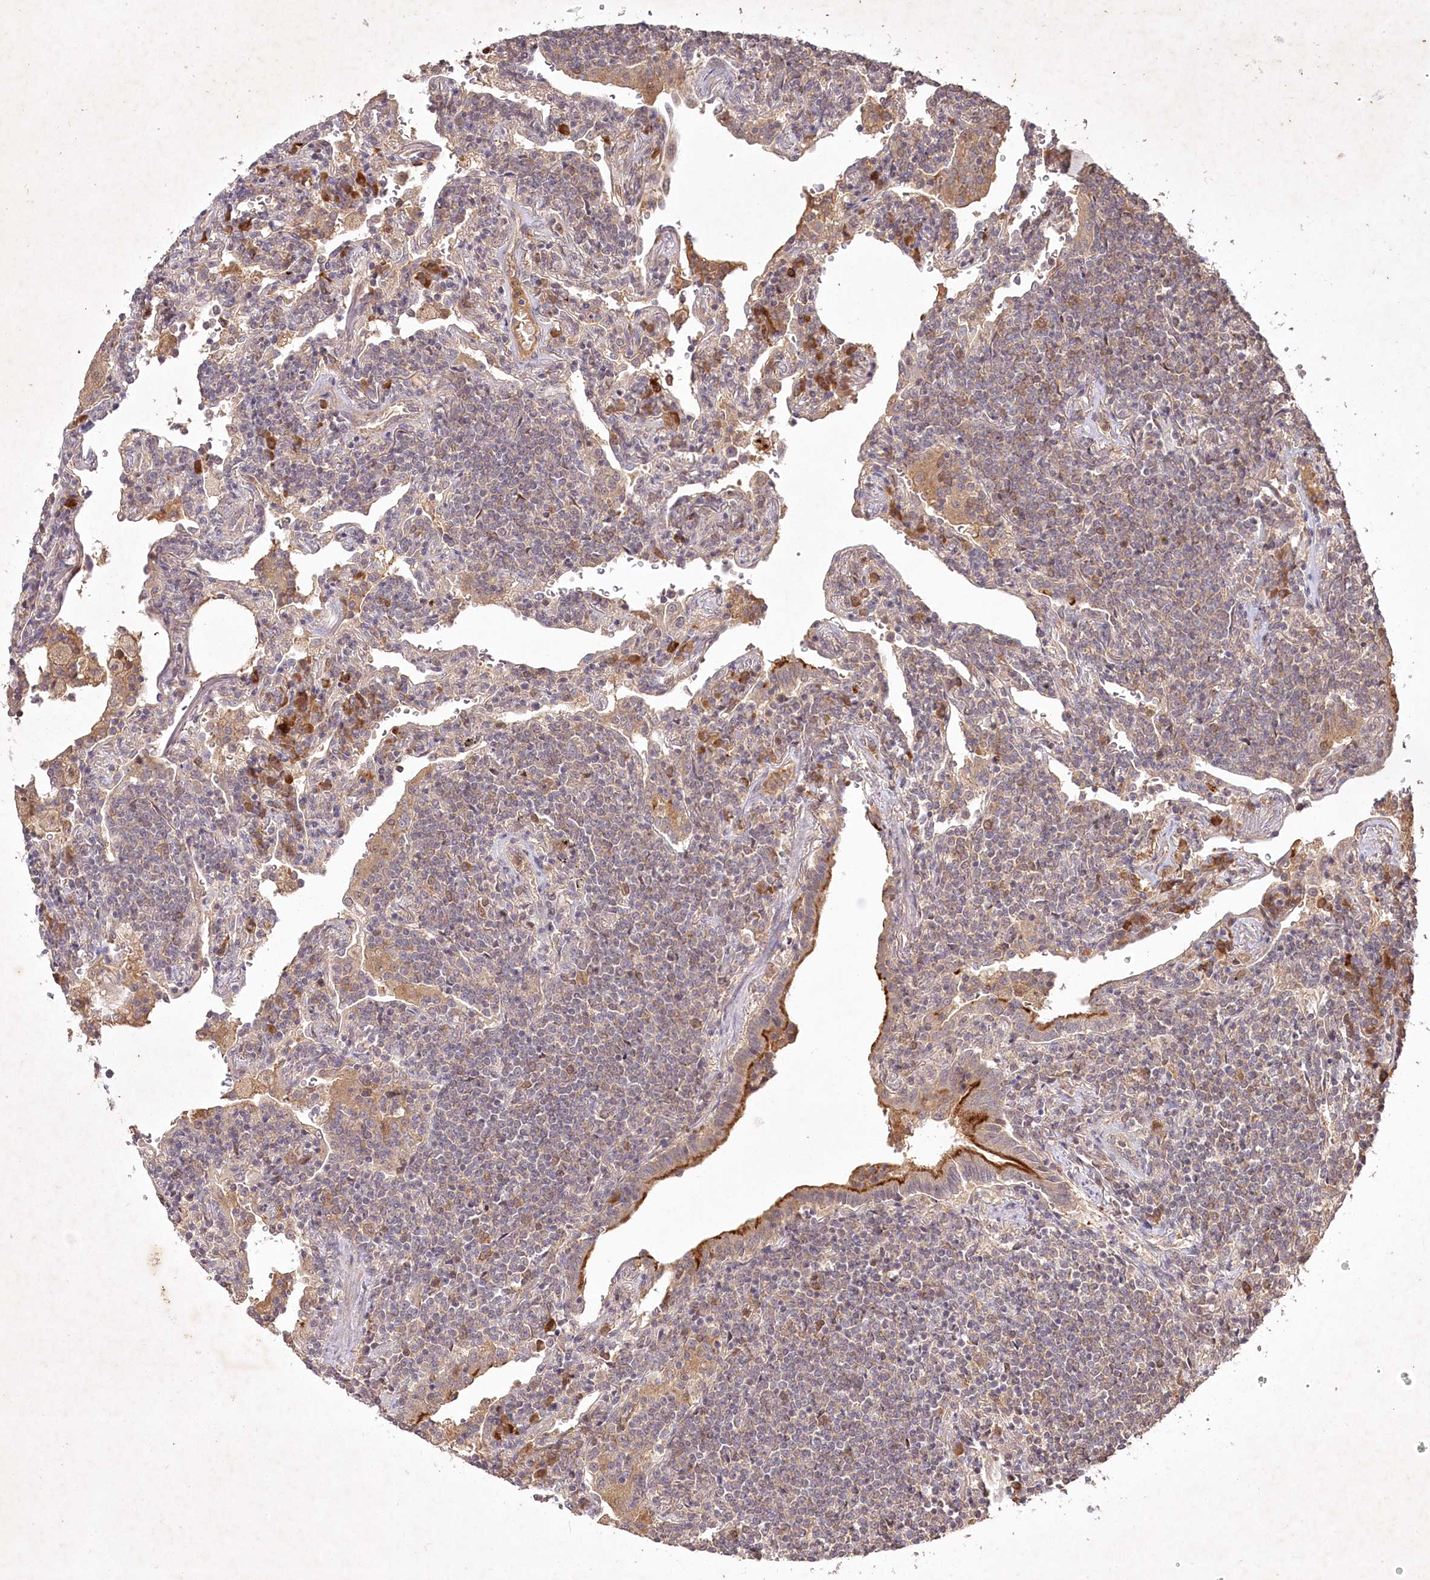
{"staining": {"intensity": "weak", "quantity": "25%-75%", "location": "cytoplasmic/membranous"}, "tissue": "lymphoma", "cell_type": "Tumor cells", "image_type": "cancer", "snomed": [{"axis": "morphology", "description": "Malignant lymphoma, non-Hodgkin's type, Low grade"}, {"axis": "topography", "description": "Lung"}], "caption": "Immunohistochemical staining of lymphoma reveals low levels of weak cytoplasmic/membranous protein staining in approximately 25%-75% of tumor cells. (DAB IHC, brown staining for protein, blue staining for nuclei).", "gene": "IRAK1BP1", "patient": {"sex": "female", "age": 71}}